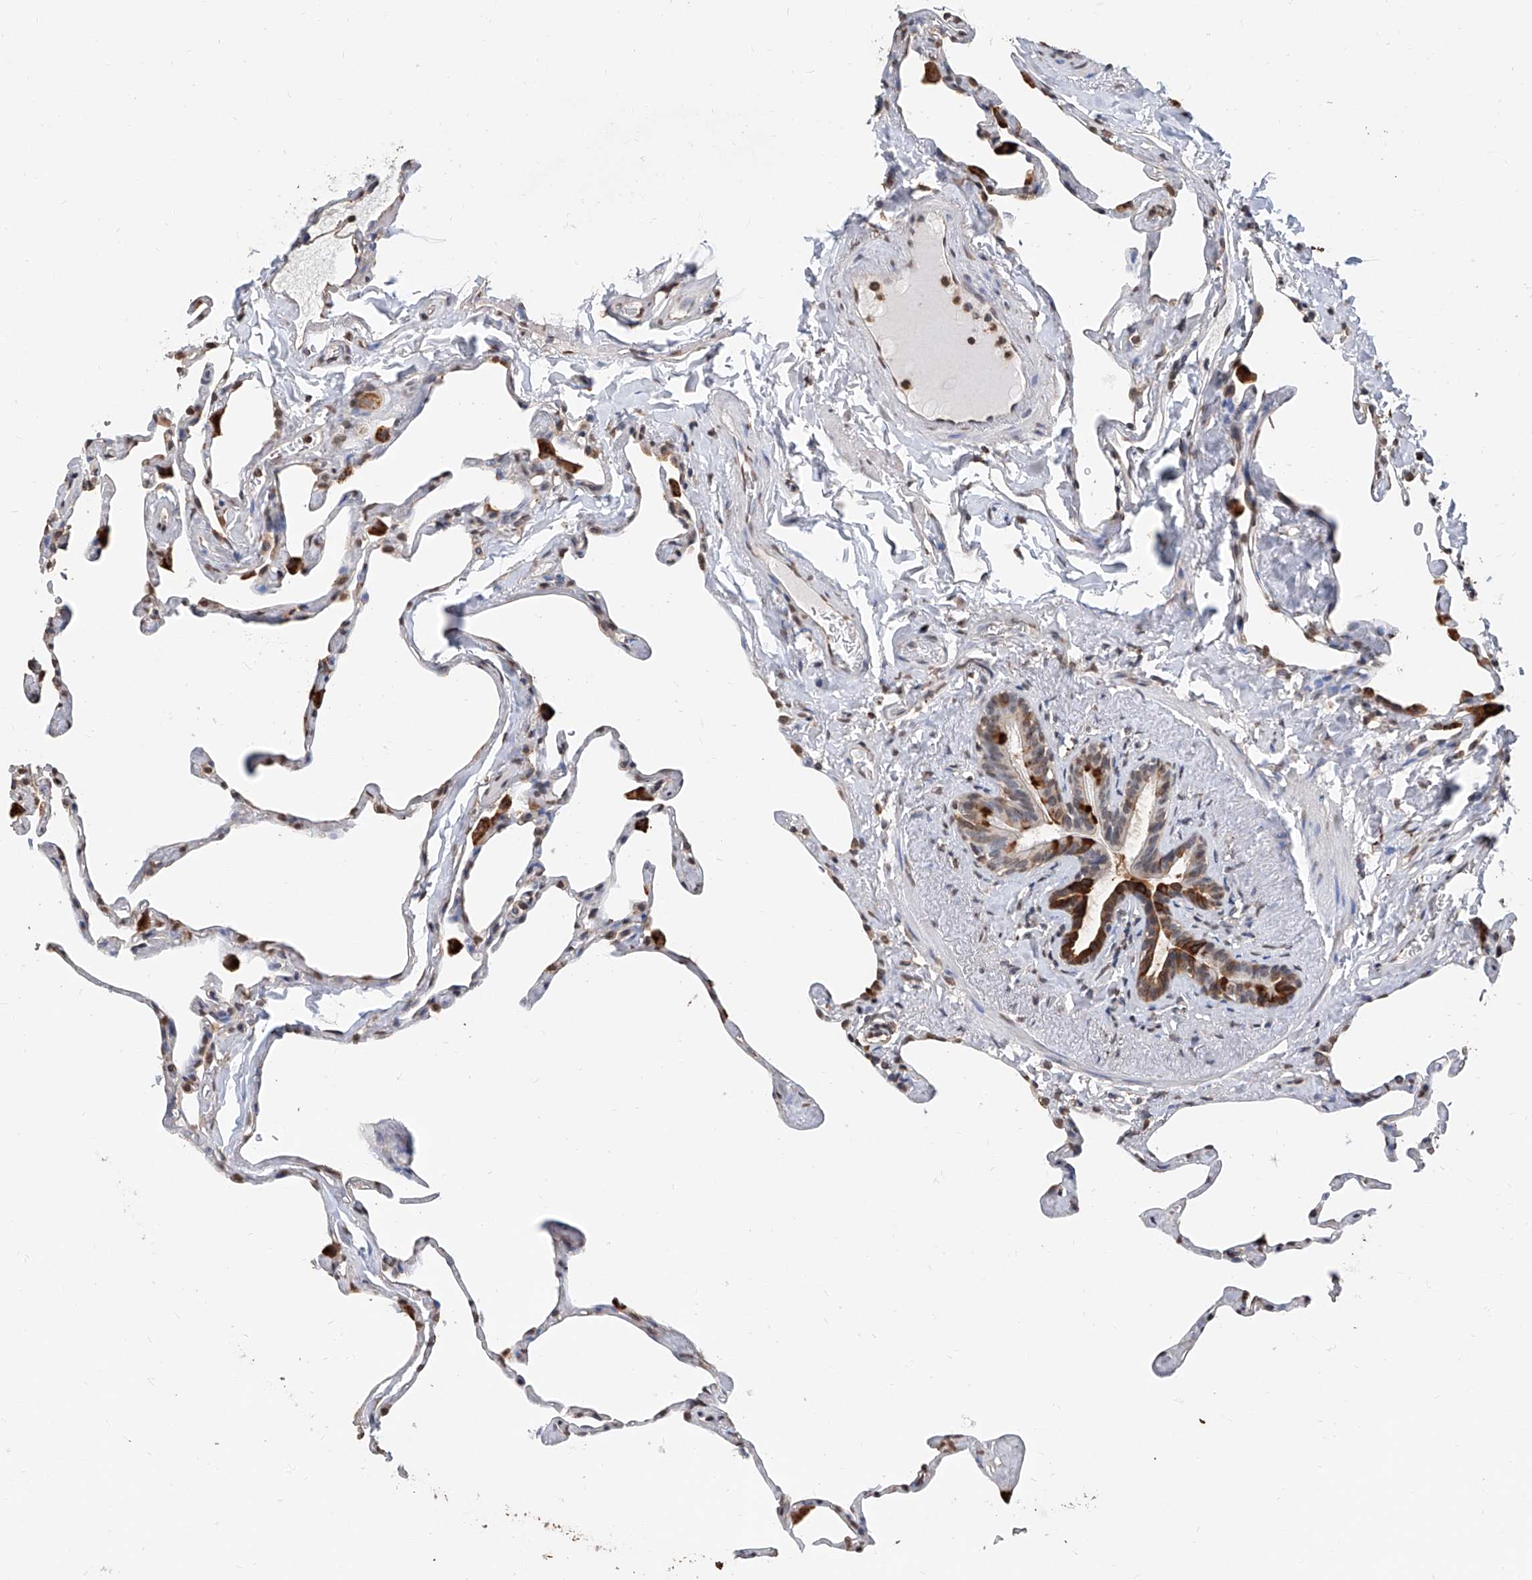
{"staining": {"intensity": "weak", "quantity": "25%-75%", "location": "cytoplasmic/membranous"}, "tissue": "lung", "cell_type": "Alveolar cells", "image_type": "normal", "snomed": [{"axis": "morphology", "description": "Normal tissue, NOS"}, {"axis": "topography", "description": "Lung"}], "caption": "Protein staining exhibits weak cytoplasmic/membranous expression in about 25%-75% of alveolar cells in normal lung.", "gene": "RP9", "patient": {"sex": "male", "age": 65}}